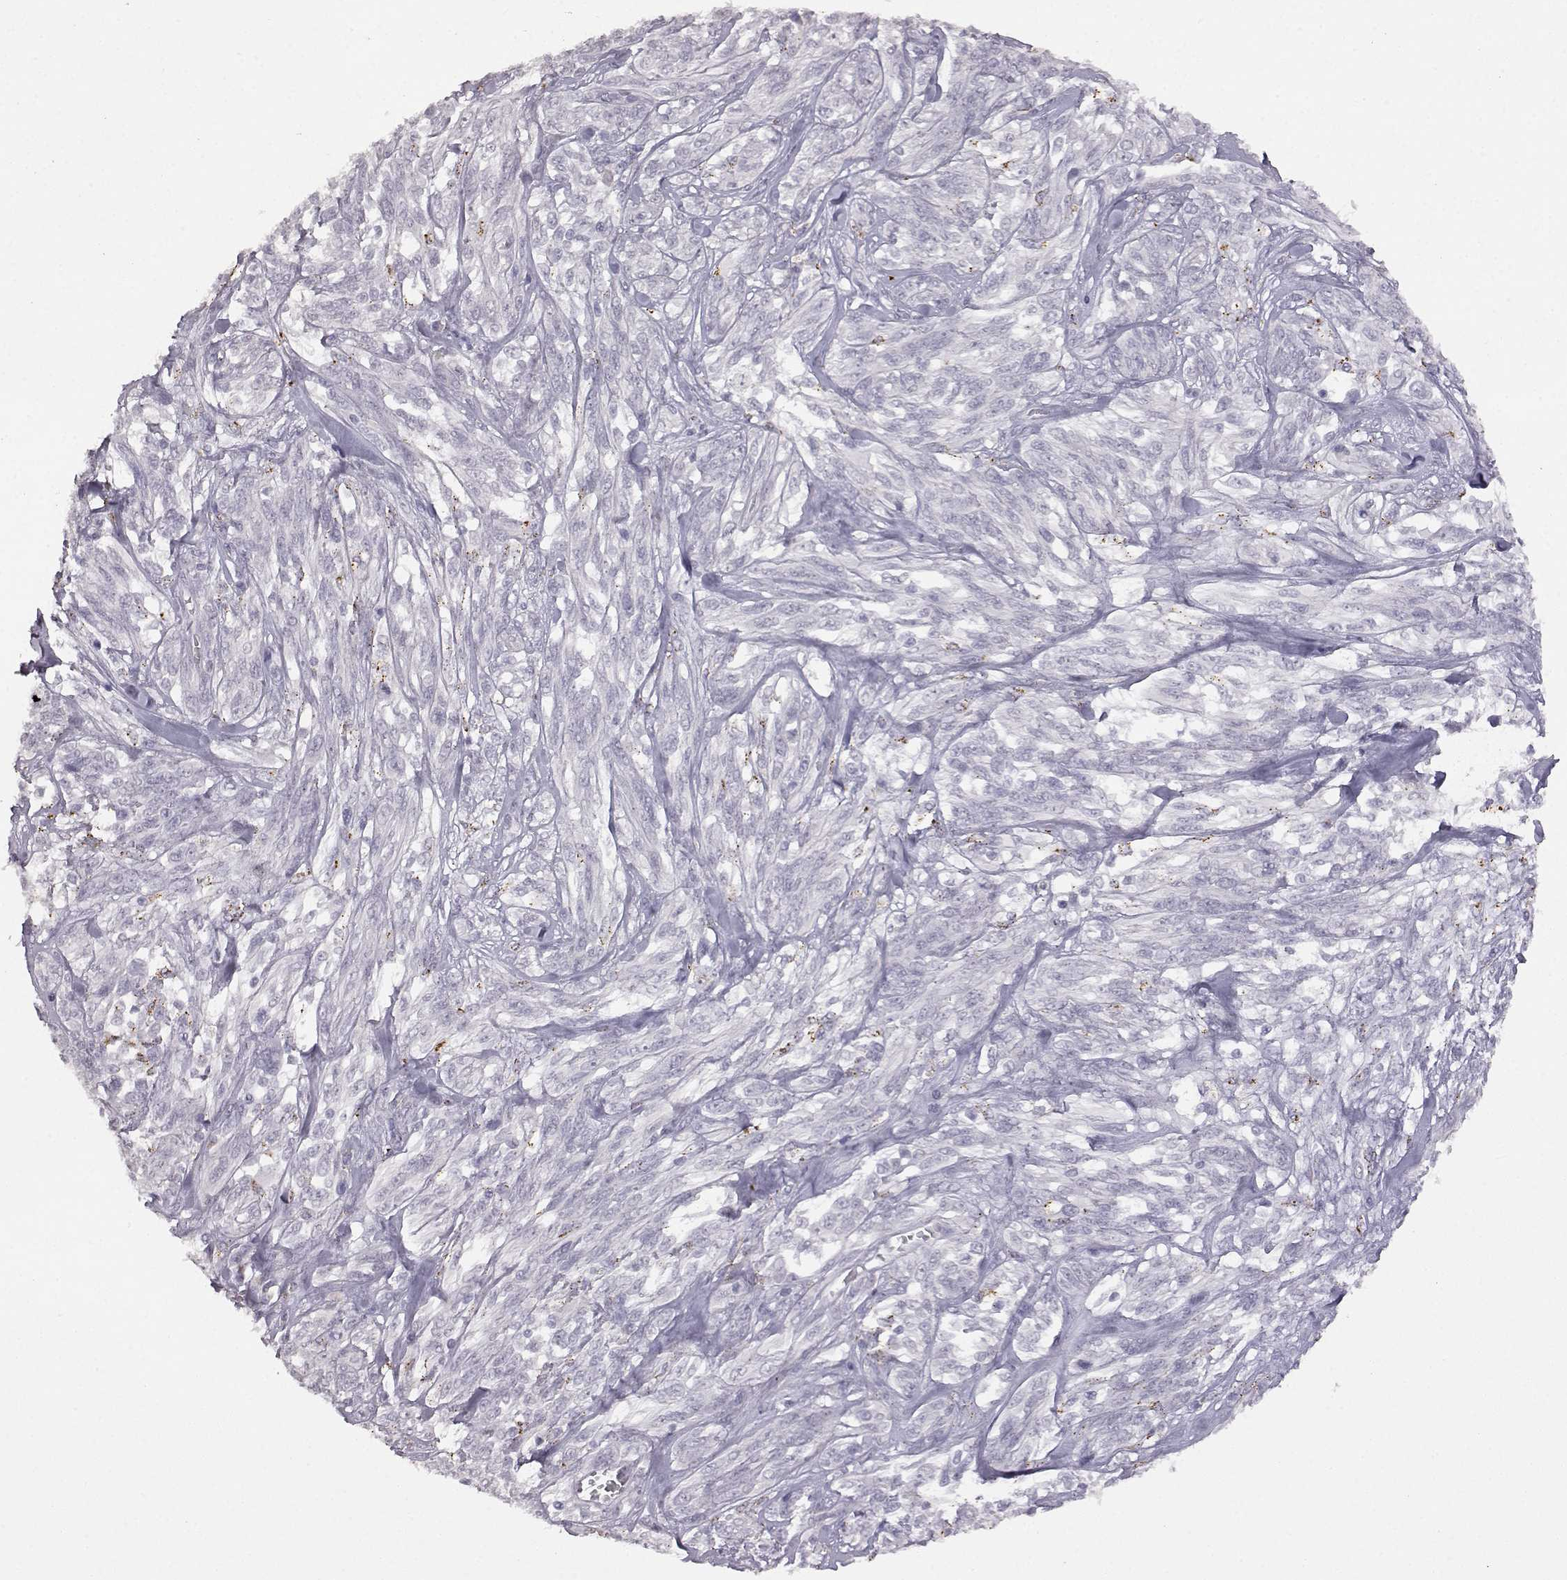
{"staining": {"intensity": "negative", "quantity": "none", "location": "none"}, "tissue": "melanoma", "cell_type": "Tumor cells", "image_type": "cancer", "snomed": [{"axis": "morphology", "description": "Malignant melanoma, NOS"}, {"axis": "topography", "description": "Skin"}], "caption": "A histopathology image of malignant melanoma stained for a protein displays no brown staining in tumor cells.", "gene": "VGF", "patient": {"sex": "female", "age": 91}}